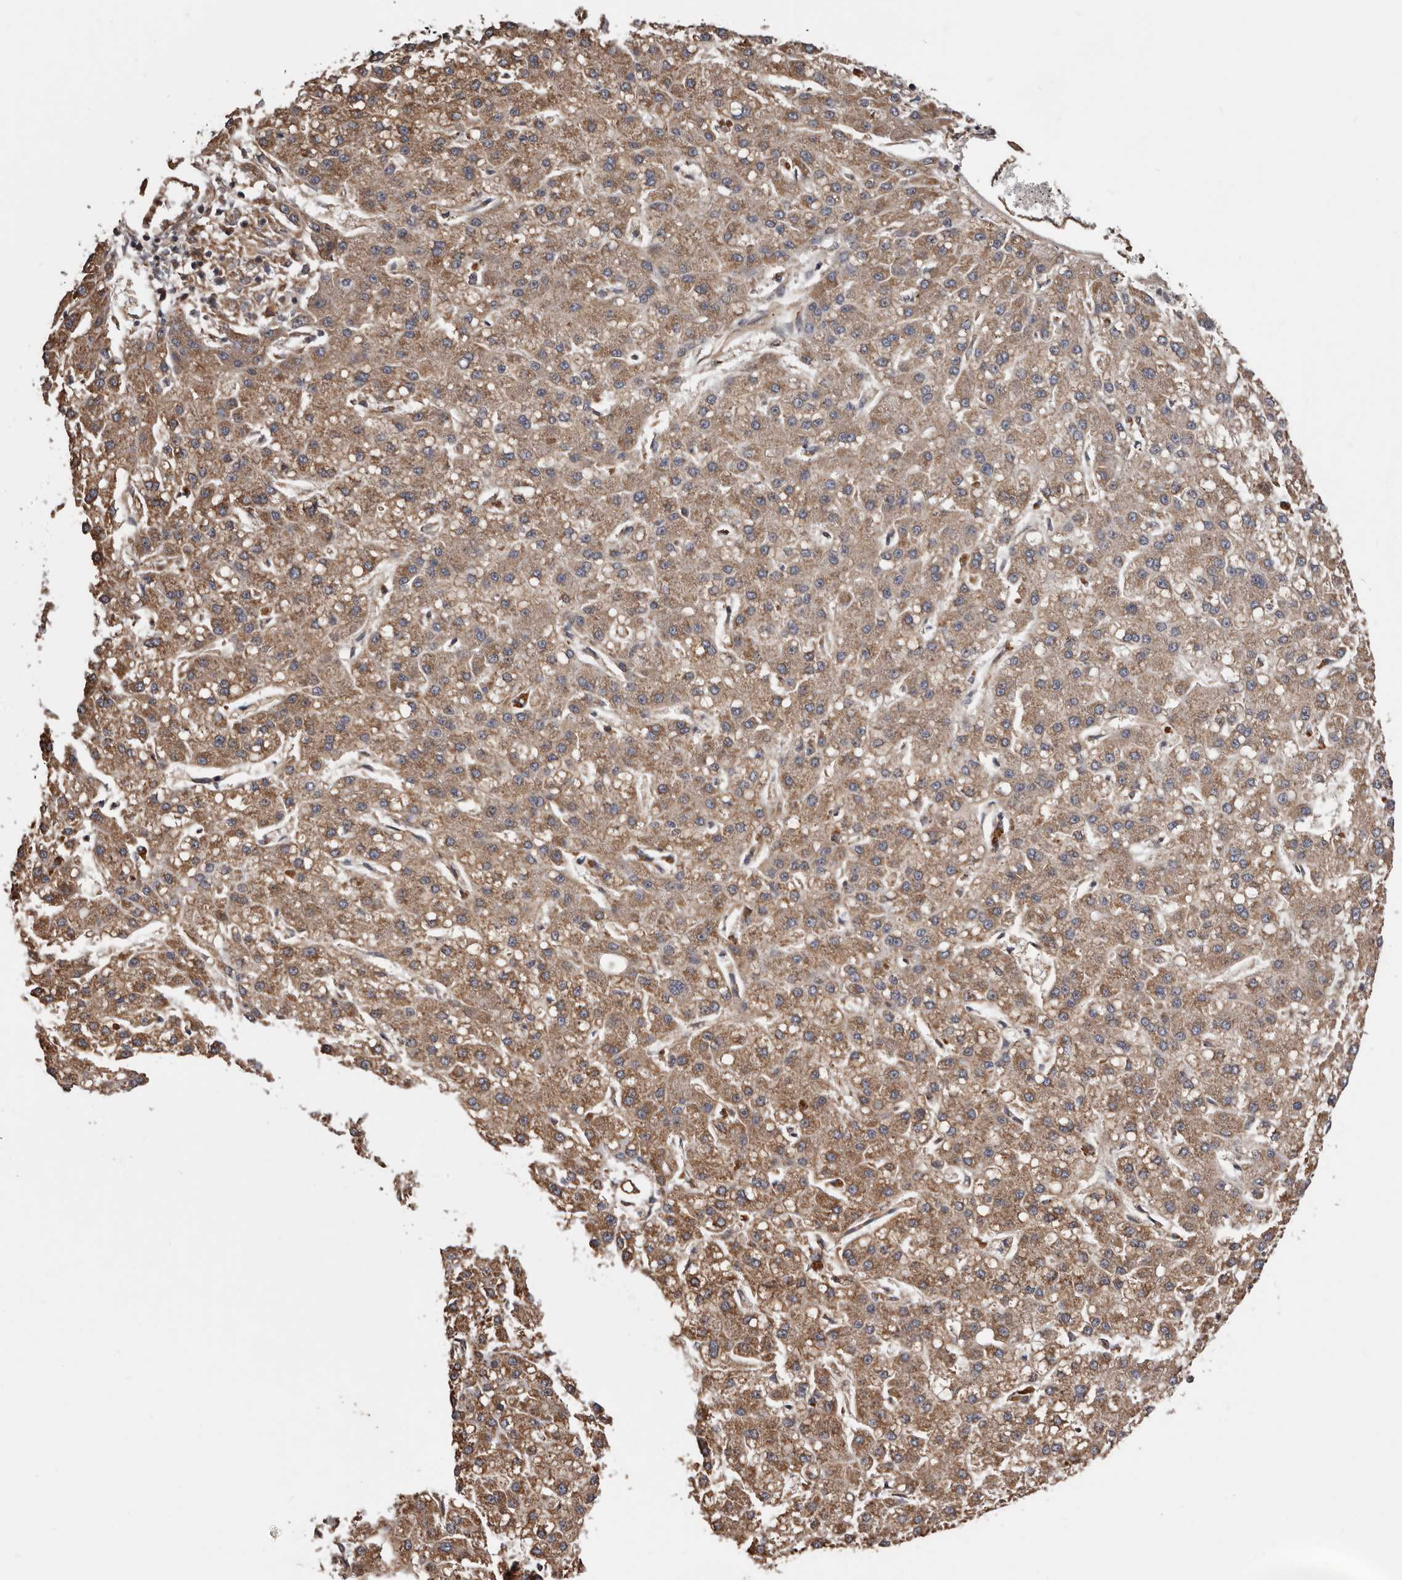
{"staining": {"intensity": "moderate", "quantity": ">75%", "location": "cytoplasmic/membranous"}, "tissue": "liver cancer", "cell_type": "Tumor cells", "image_type": "cancer", "snomed": [{"axis": "morphology", "description": "Carcinoma, Hepatocellular, NOS"}, {"axis": "topography", "description": "Liver"}], "caption": "This histopathology image demonstrates immunohistochemistry staining of liver cancer (hepatocellular carcinoma), with medium moderate cytoplasmic/membranous positivity in approximately >75% of tumor cells.", "gene": "CEP104", "patient": {"sex": "male", "age": 67}}